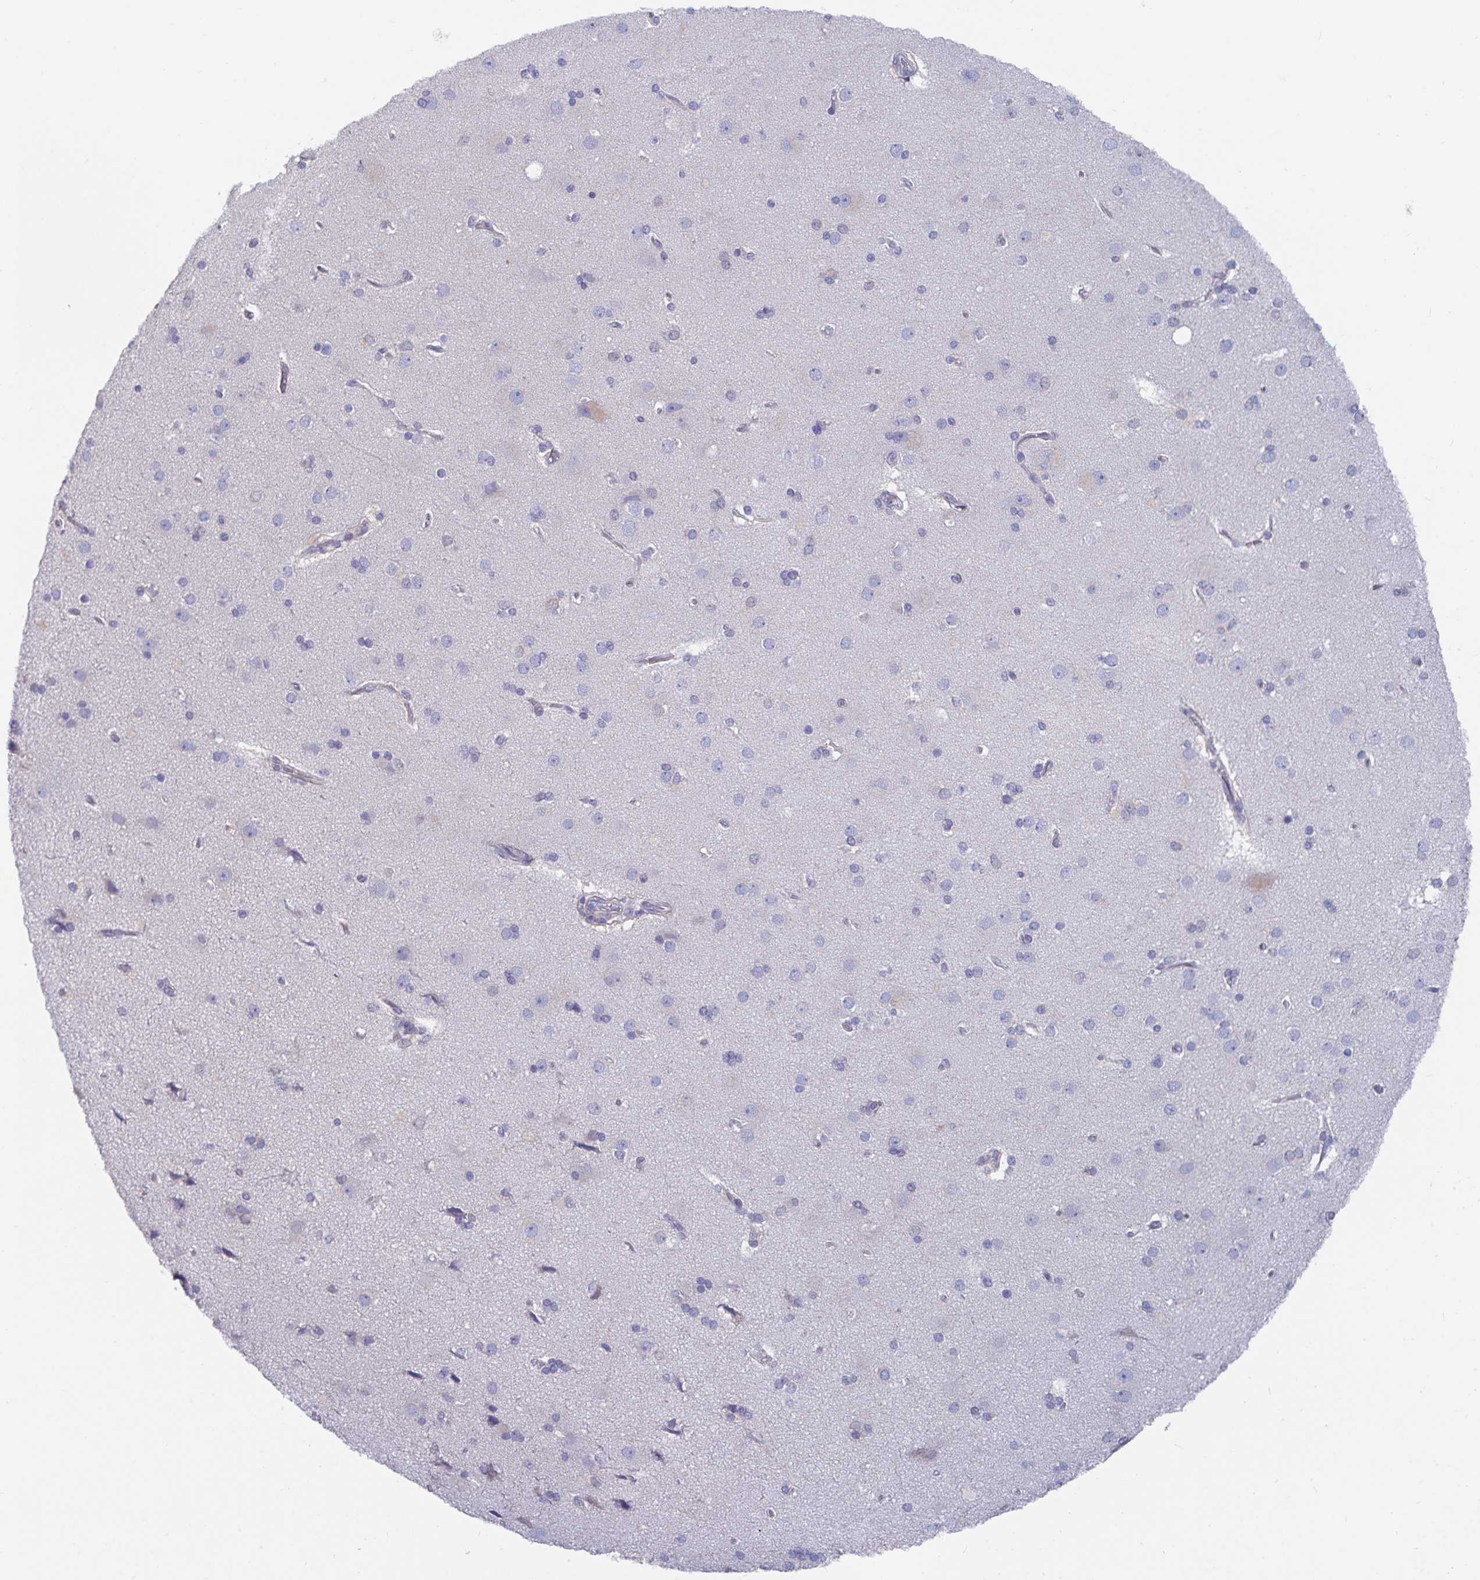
{"staining": {"intensity": "negative", "quantity": "none", "location": "none"}, "tissue": "cerebral cortex", "cell_type": "Endothelial cells", "image_type": "normal", "snomed": [{"axis": "morphology", "description": "Normal tissue, NOS"}, {"axis": "morphology", "description": "Glioma, malignant, High grade"}, {"axis": "topography", "description": "Cerebral cortex"}], "caption": "Human cerebral cortex stained for a protein using immunohistochemistry exhibits no expression in endothelial cells.", "gene": "ZIK1", "patient": {"sex": "male", "age": 71}}